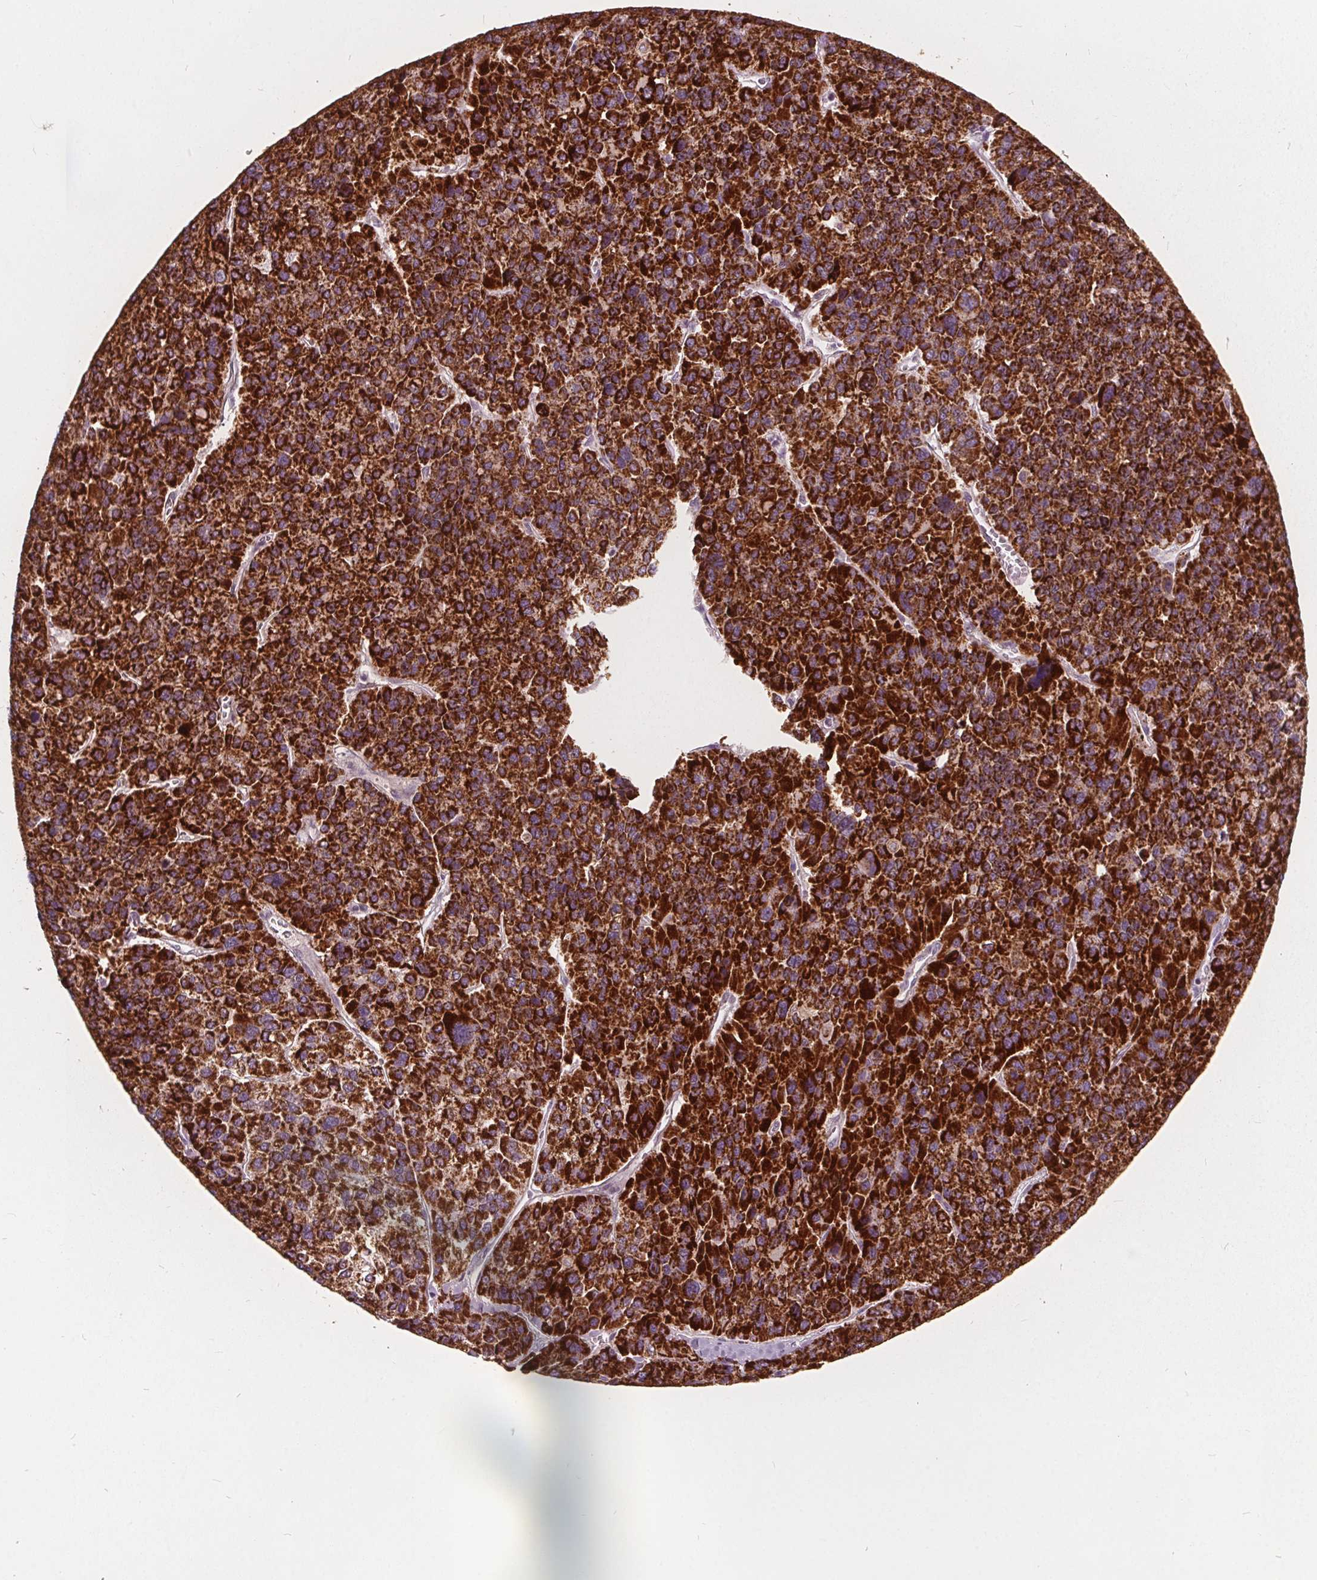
{"staining": {"intensity": "strong", "quantity": ">75%", "location": "cytoplasmic/membranous"}, "tissue": "liver cancer", "cell_type": "Tumor cells", "image_type": "cancer", "snomed": [{"axis": "morphology", "description": "Carcinoma, Hepatocellular, NOS"}, {"axis": "topography", "description": "Liver"}], "caption": "Liver cancer (hepatocellular carcinoma) stained with a protein marker reveals strong staining in tumor cells.", "gene": "ECI2", "patient": {"sex": "female", "age": 41}}